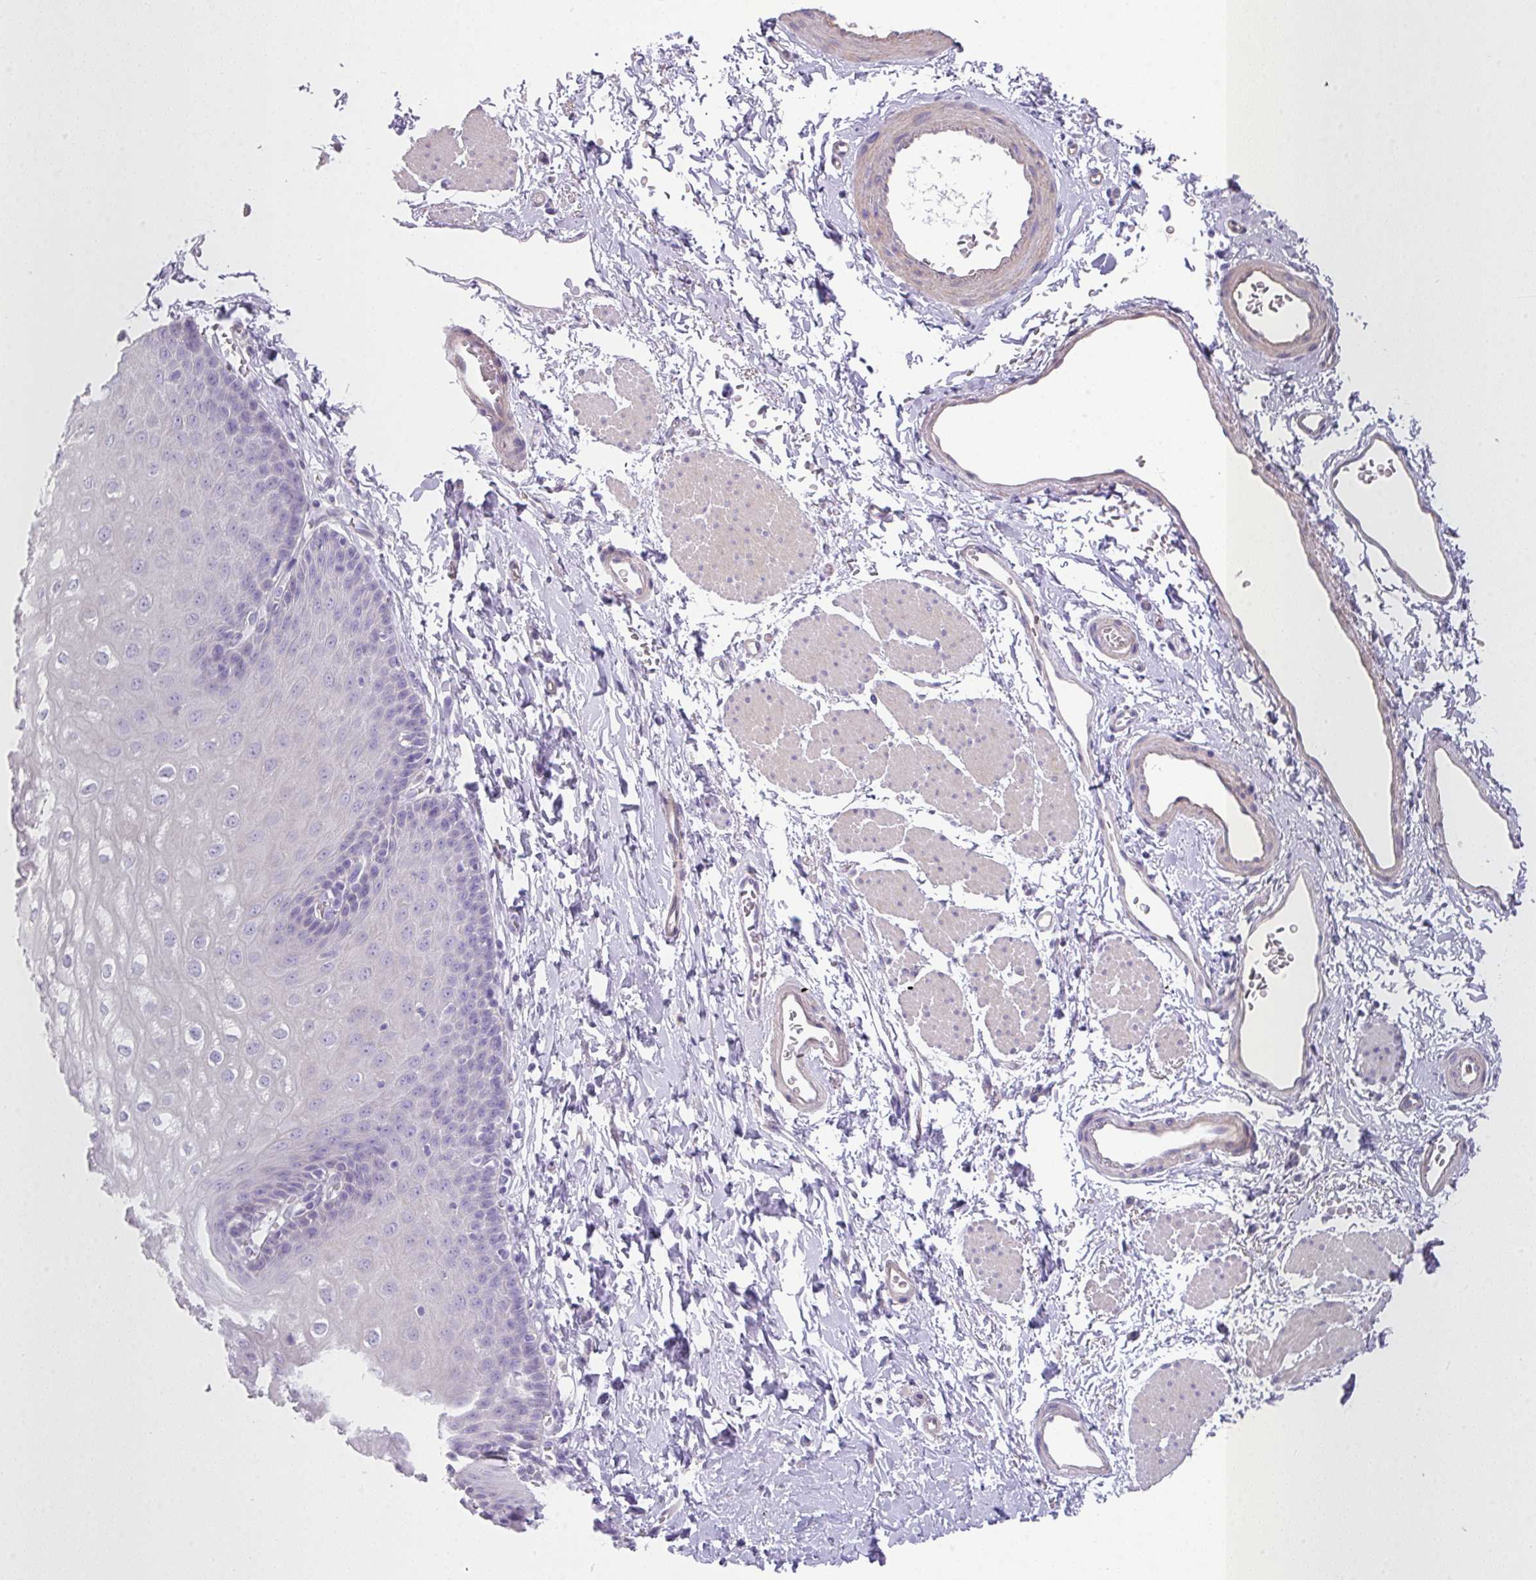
{"staining": {"intensity": "negative", "quantity": "none", "location": "none"}, "tissue": "esophagus", "cell_type": "Squamous epithelial cells", "image_type": "normal", "snomed": [{"axis": "morphology", "description": "Normal tissue, NOS"}, {"axis": "topography", "description": "Esophagus"}], "caption": "Micrograph shows no protein expression in squamous epithelial cells of benign esophagus. Nuclei are stained in blue.", "gene": "GLI4", "patient": {"sex": "male", "age": 70}}